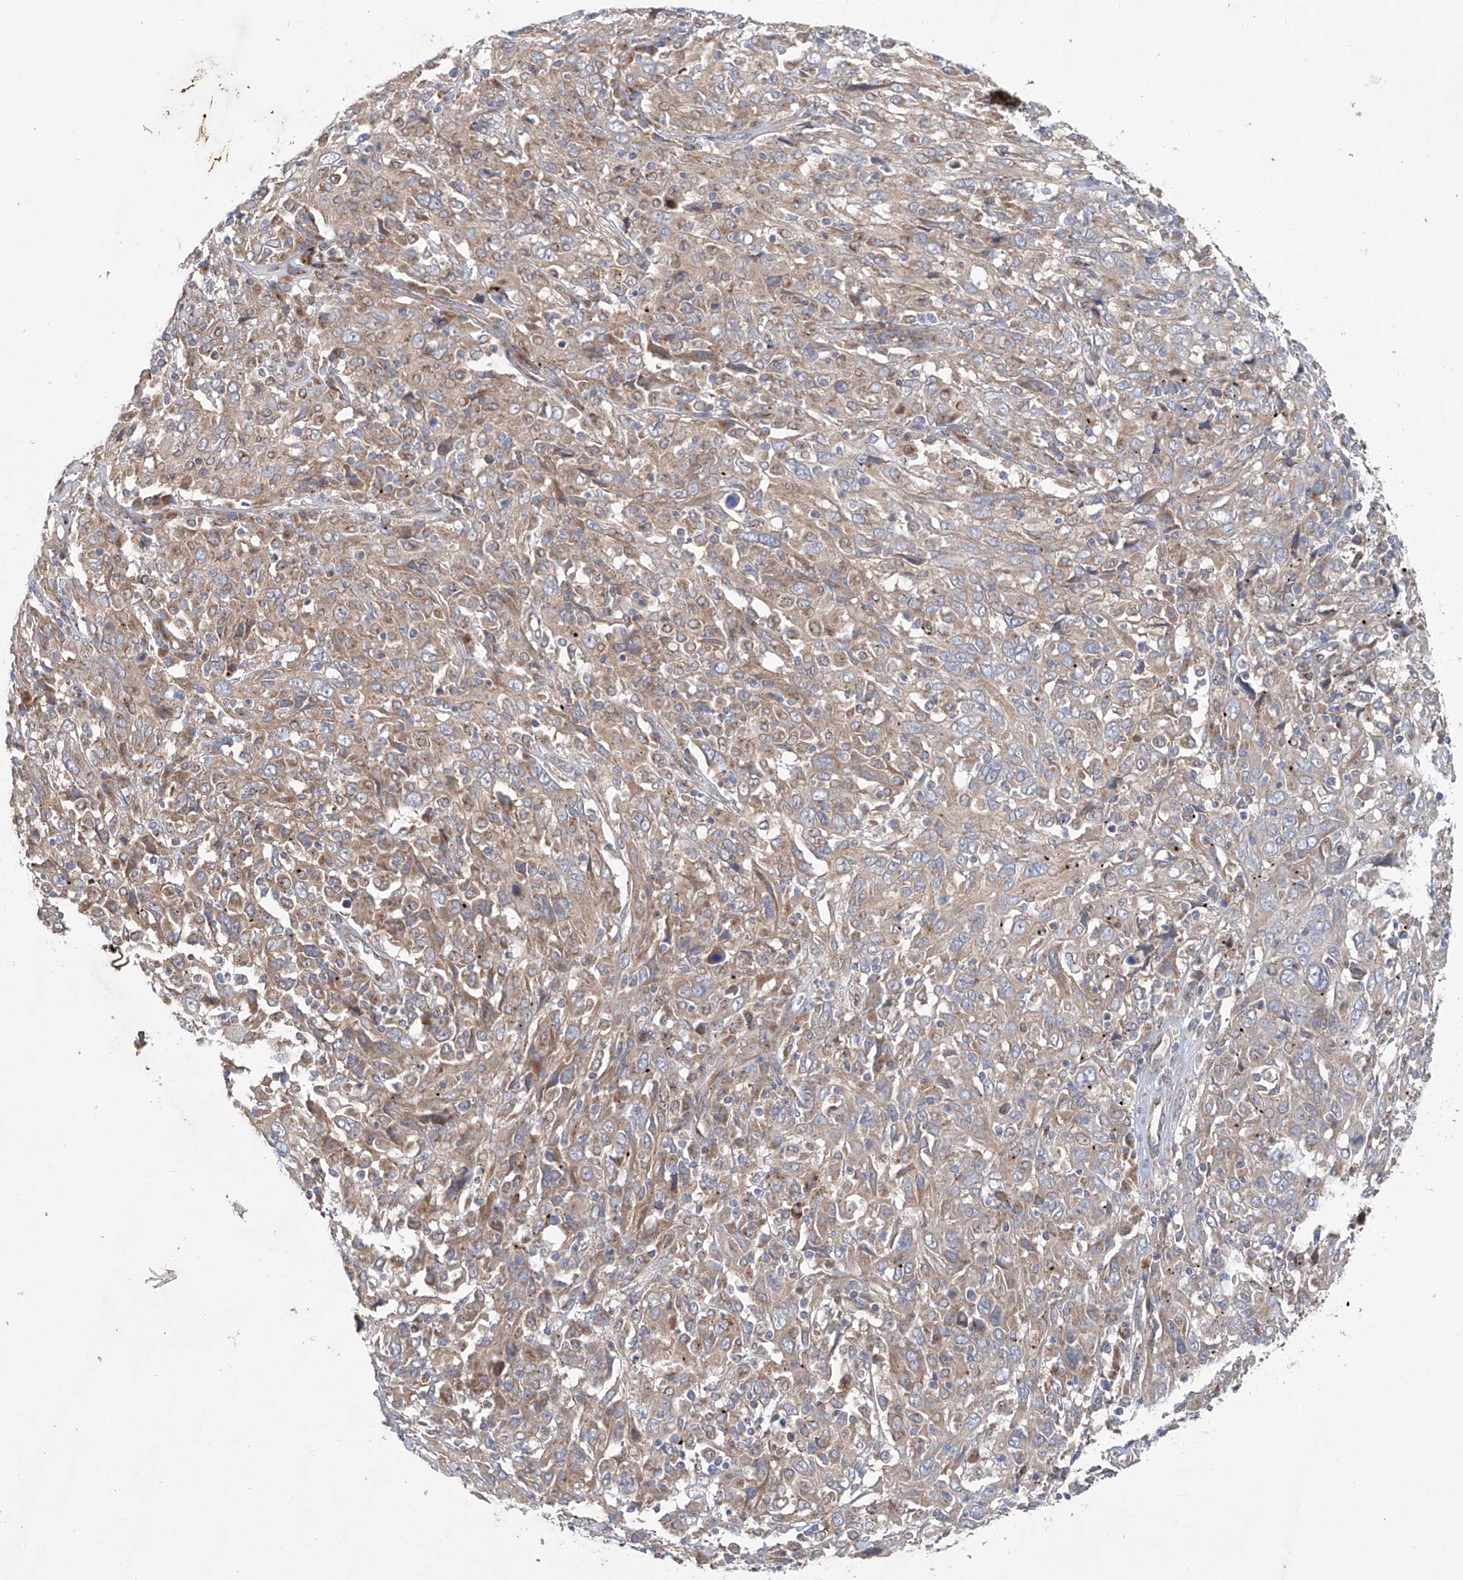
{"staining": {"intensity": "weak", "quantity": "25%-75%", "location": "cytoplasmic/membranous"}, "tissue": "cervical cancer", "cell_type": "Tumor cells", "image_type": "cancer", "snomed": [{"axis": "morphology", "description": "Squamous cell carcinoma, NOS"}, {"axis": "topography", "description": "Cervix"}], "caption": "Protein analysis of squamous cell carcinoma (cervical) tissue displays weak cytoplasmic/membranous expression in about 25%-75% of tumor cells.", "gene": "KLC4", "patient": {"sex": "female", "age": 46}}